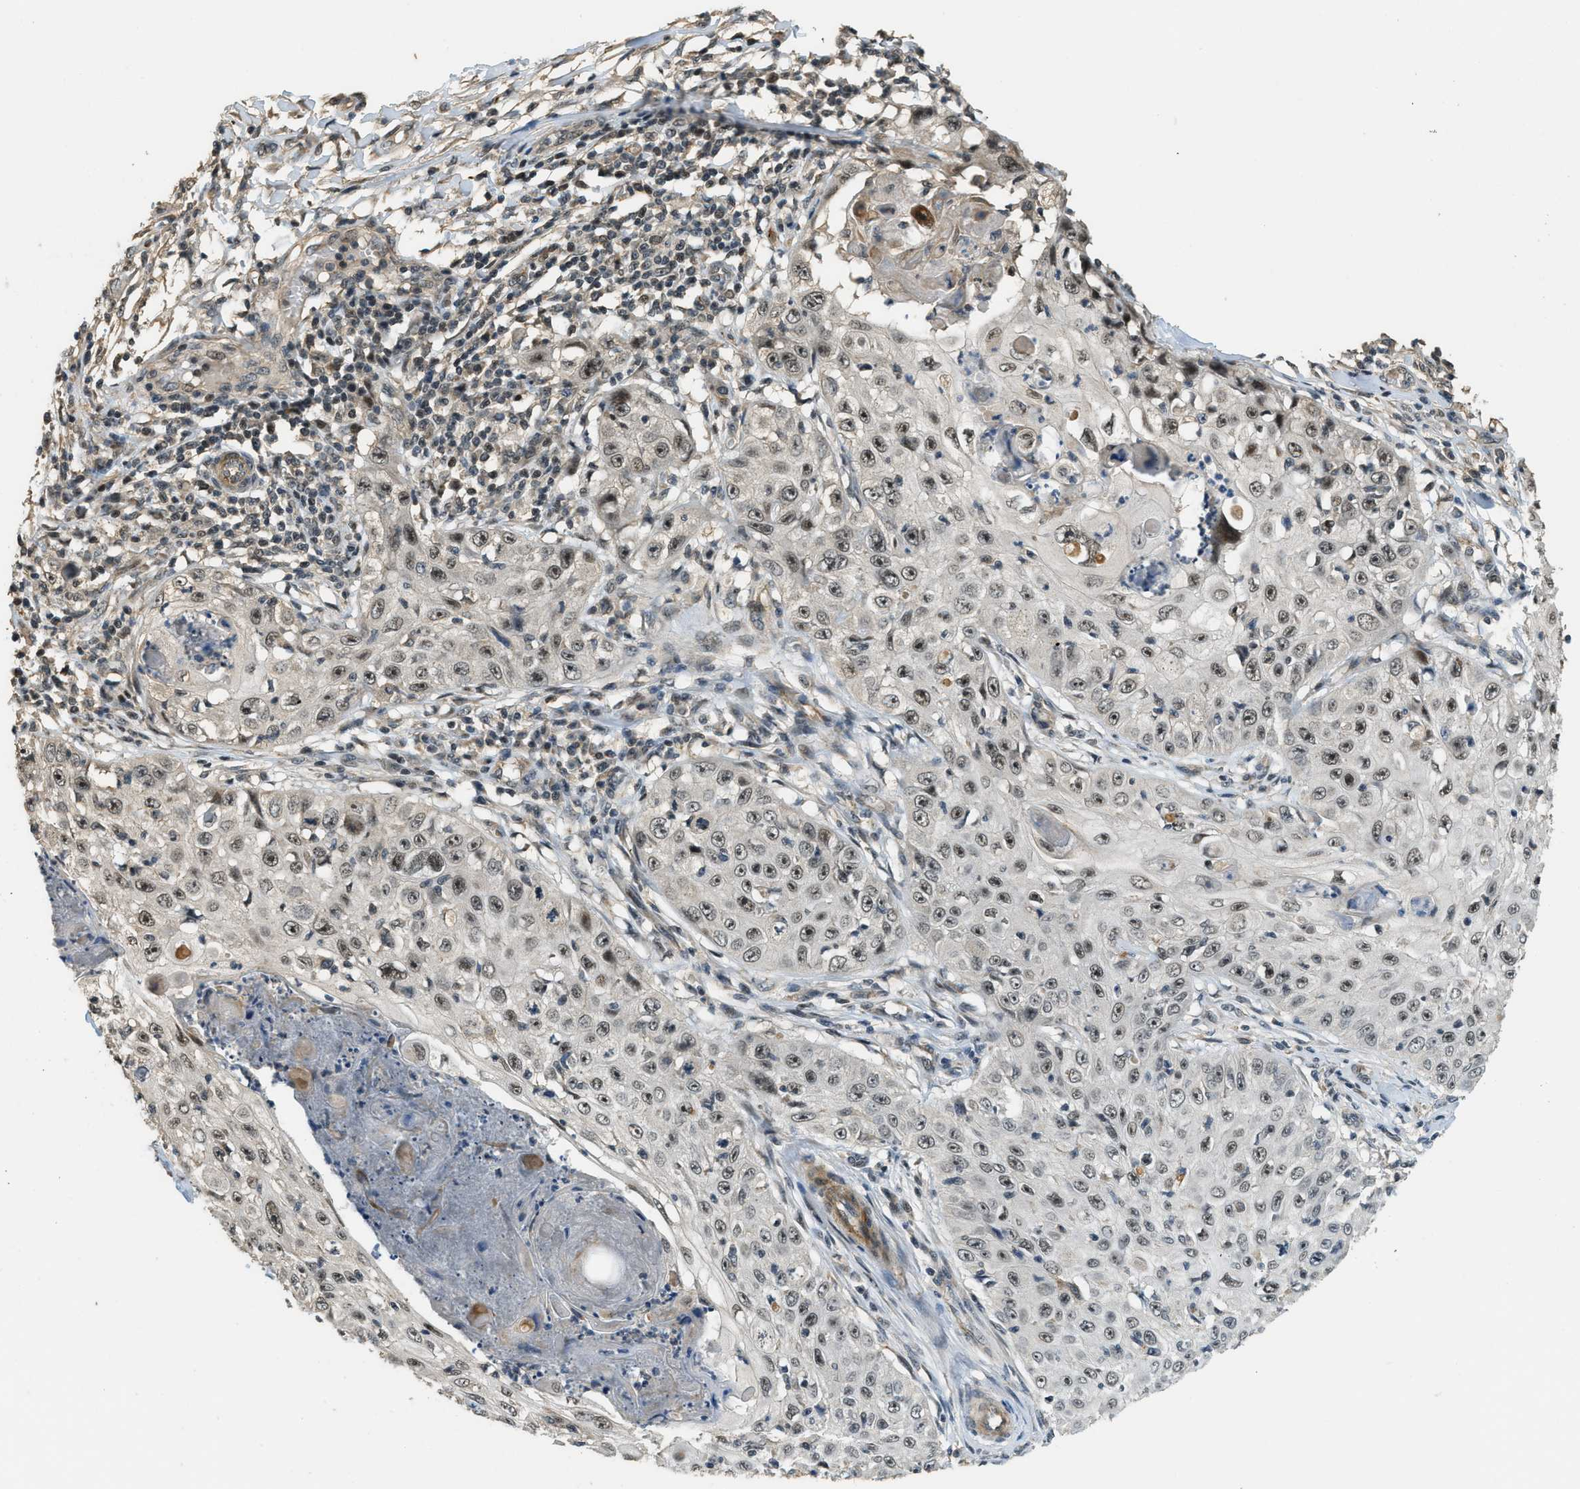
{"staining": {"intensity": "weak", "quantity": ">75%", "location": "nuclear"}, "tissue": "skin cancer", "cell_type": "Tumor cells", "image_type": "cancer", "snomed": [{"axis": "morphology", "description": "Squamous cell carcinoma, NOS"}, {"axis": "topography", "description": "Skin"}], "caption": "Squamous cell carcinoma (skin) tissue exhibits weak nuclear expression in about >75% of tumor cells, visualized by immunohistochemistry. (IHC, brightfield microscopy, high magnification).", "gene": "MED21", "patient": {"sex": "male", "age": 86}}